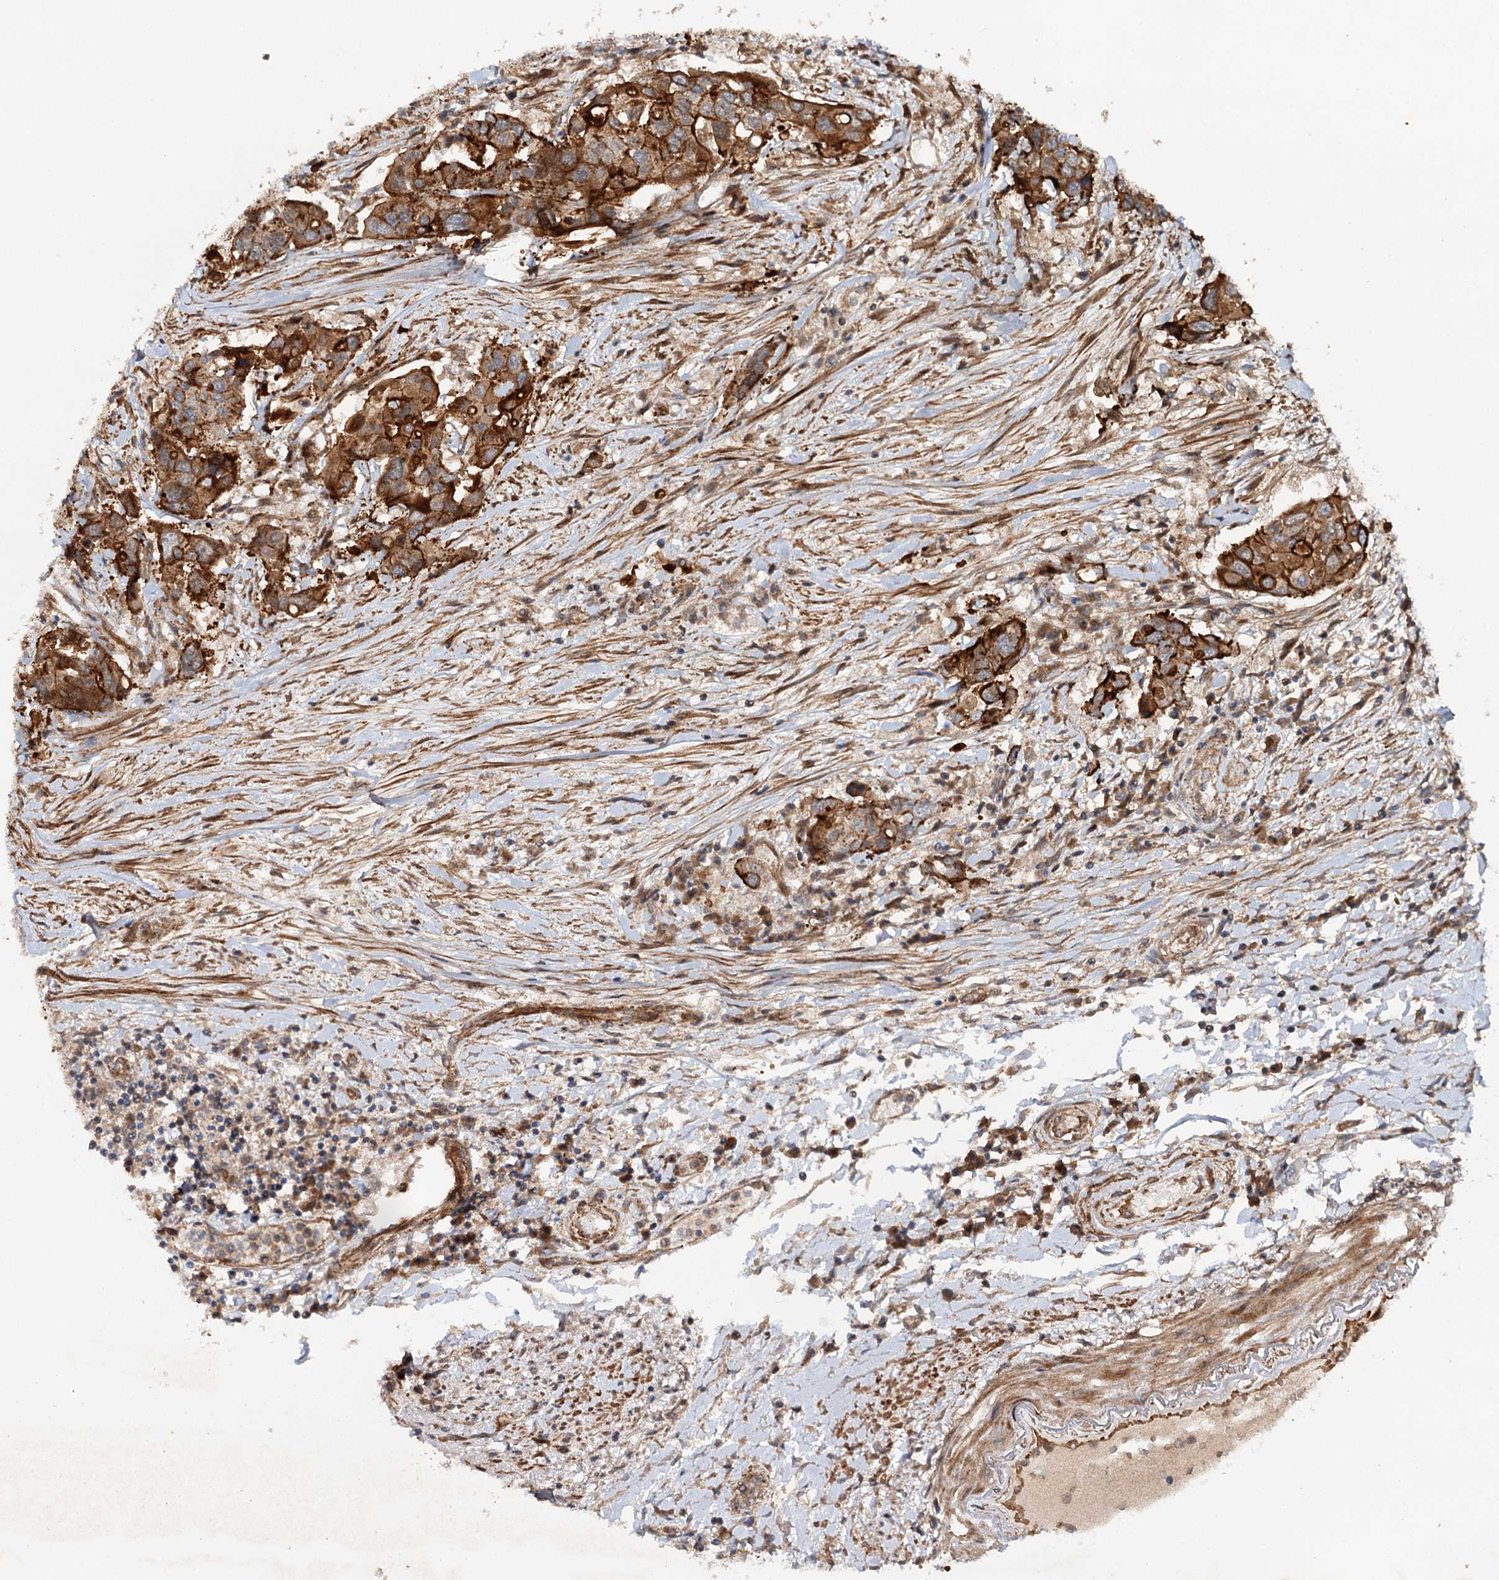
{"staining": {"intensity": "strong", "quantity": ">75%", "location": "cytoplasmic/membranous"}, "tissue": "colorectal cancer", "cell_type": "Tumor cells", "image_type": "cancer", "snomed": [{"axis": "morphology", "description": "Adenocarcinoma, NOS"}, {"axis": "topography", "description": "Colon"}], "caption": "Strong cytoplasmic/membranous expression is identified in approximately >75% of tumor cells in colorectal adenocarcinoma.", "gene": "ADGRG4", "patient": {"sex": "male", "age": 77}}